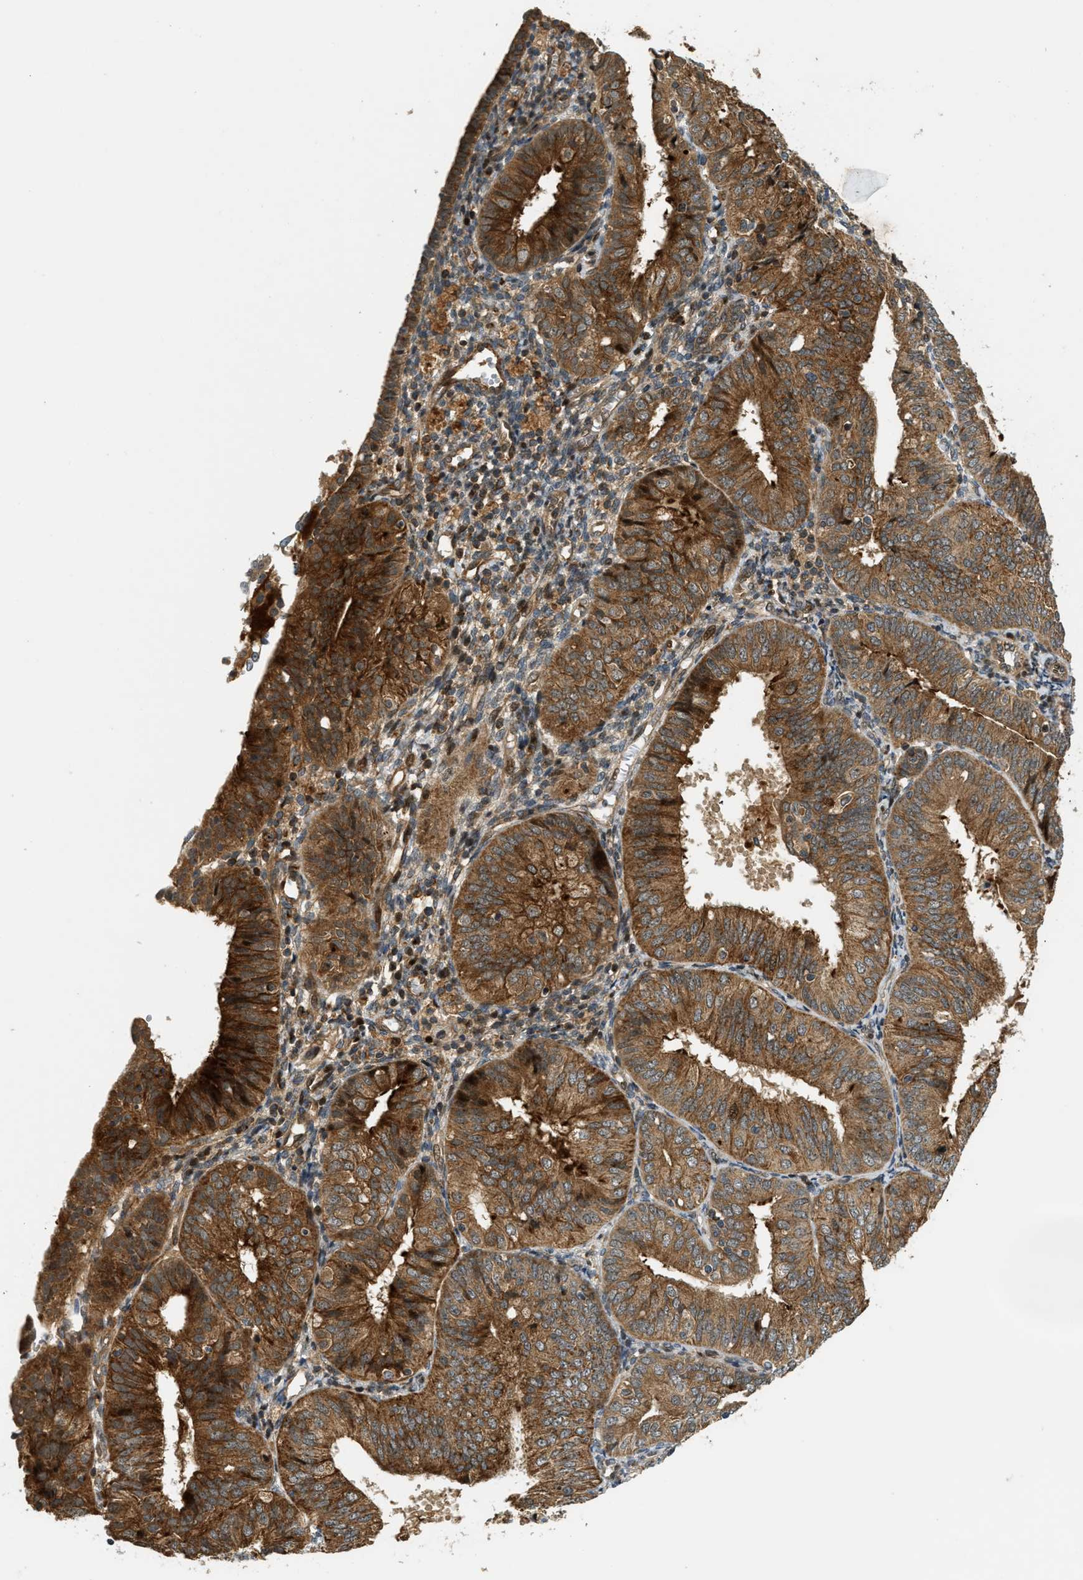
{"staining": {"intensity": "moderate", "quantity": ">75%", "location": "cytoplasmic/membranous,nuclear"}, "tissue": "endometrial cancer", "cell_type": "Tumor cells", "image_type": "cancer", "snomed": [{"axis": "morphology", "description": "Adenocarcinoma, NOS"}, {"axis": "topography", "description": "Endometrium"}], "caption": "There is medium levels of moderate cytoplasmic/membranous and nuclear positivity in tumor cells of endometrial cancer, as demonstrated by immunohistochemical staining (brown color).", "gene": "TRAPPC14", "patient": {"sex": "female", "age": 58}}